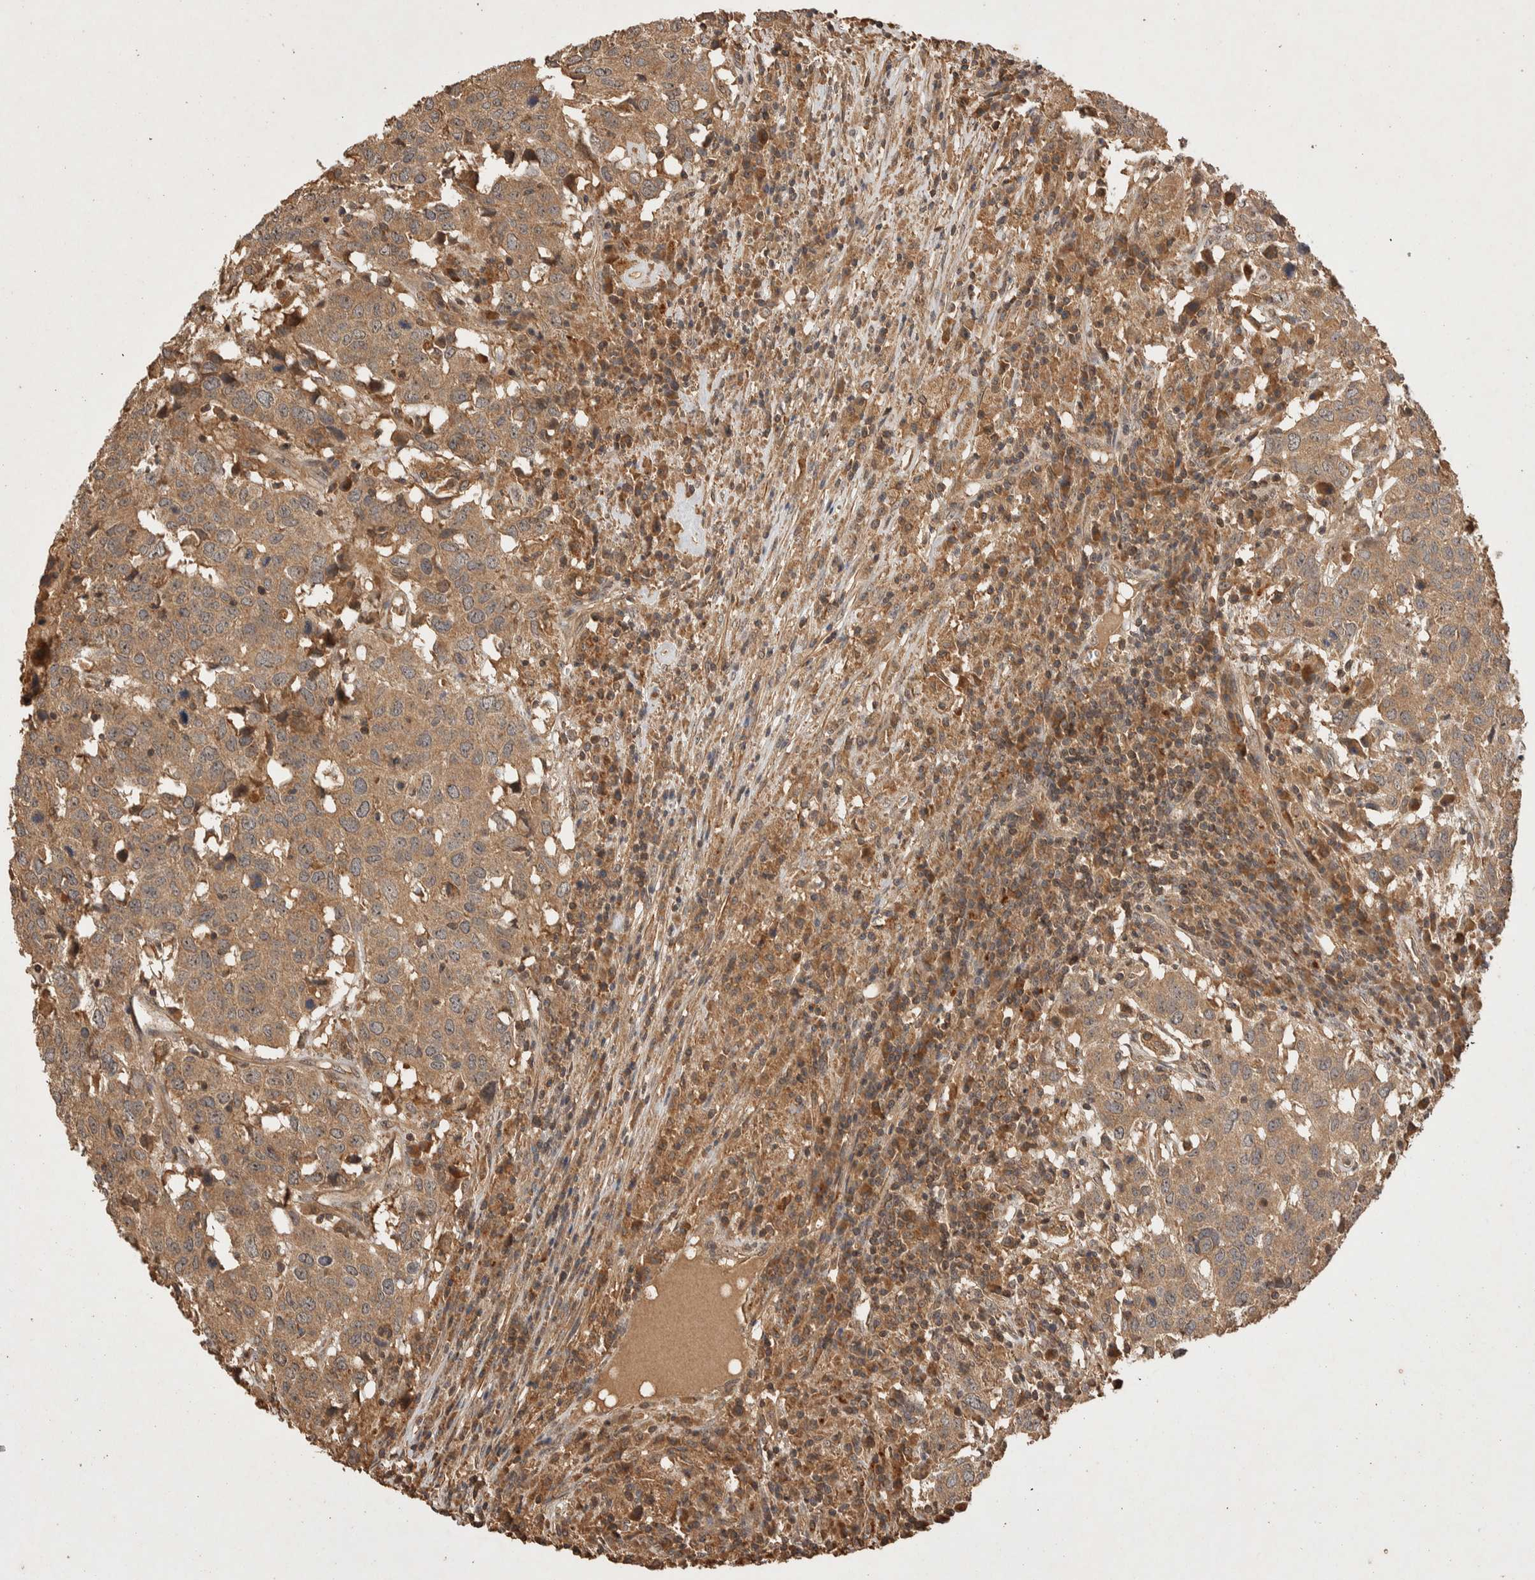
{"staining": {"intensity": "moderate", "quantity": ">75%", "location": "cytoplasmic/membranous"}, "tissue": "head and neck cancer", "cell_type": "Tumor cells", "image_type": "cancer", "snomed": [{"axis": "morphology", "description": "Squamous cell carcinoma, NOS"}, {"axis": "topography", "description": "Head-Neck"}], "caption": "A brown stain highlights moderate cytoplasmic/membranous positivity of a protein in human head and neck cancer tumor cells.", "gene": "NSMAF", "patient": {"sex": "male", "age": 66}}